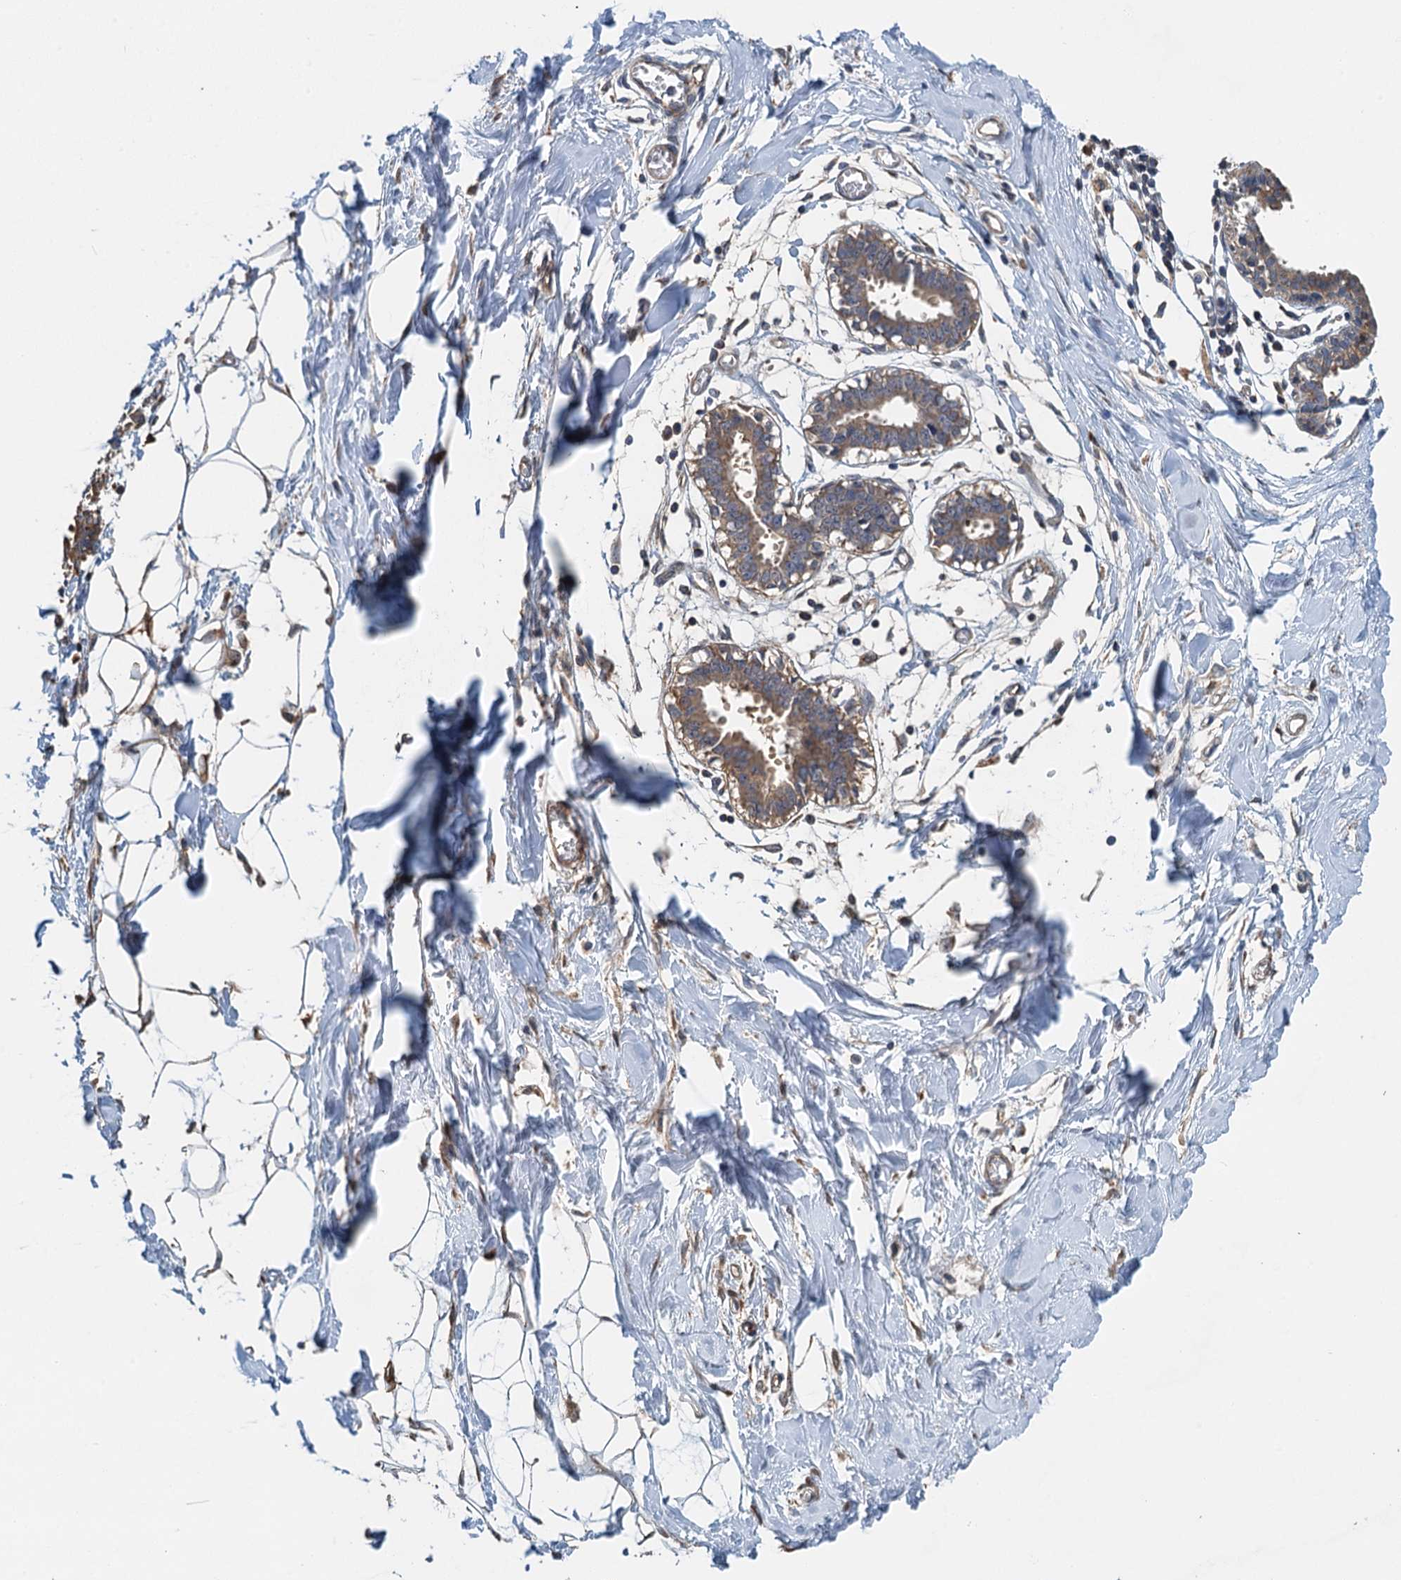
{"staining": {"intensity": "moderate", "quantity": "25%-75%", "location": "cytoplasmic/membranous"}, "tissue": "breast", "cell_type": "Adipocytes", "image_type": "normal", "snomed": [{"axis": "morphology", "description": "Normal tissue, NOS"}, {"axis": "topography", "description": "Breast"}], "caption": "A medium amount of moderate cytoplasmic/membranous staining is appreciated in about 25%-75% of adipocytes in normal breast.", "gene": "ZNF606", "patient": {"sex": "female", "age": 27}}